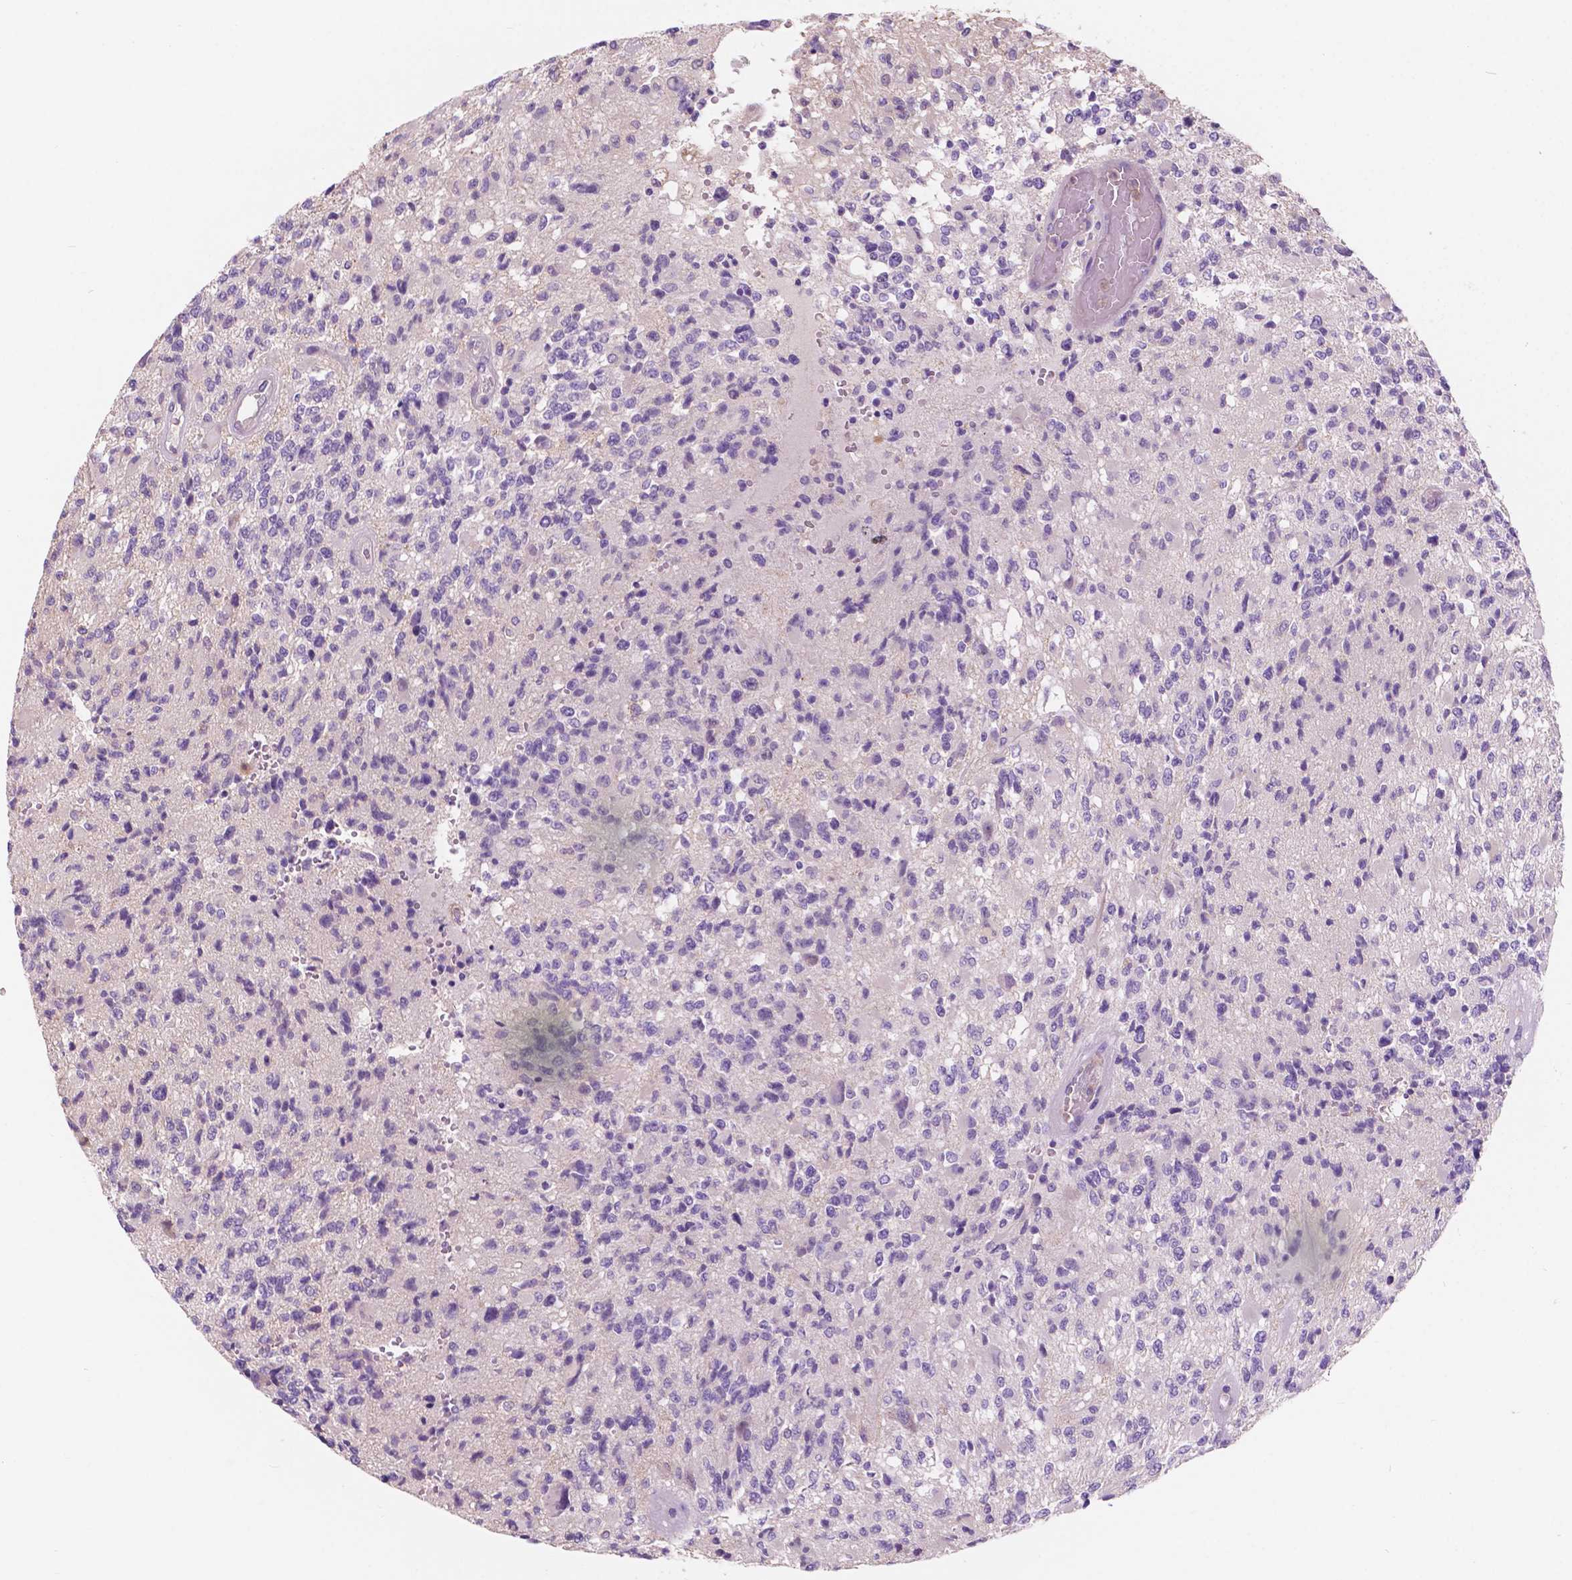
{"staining": {"intensity": "negative", "quantity": "none", "location": "none"}, "tissue": "glioma", "cell_type": "Tumor cells", "image_type": "cancer", "snomed": [{"axis": "morphology", "description": "Glioma, malignant, High grade"}, {"axis": "topography", "description": "Brain"}], "caption": "The histopathology image demonstrates no staining of tumor cells in glioma.", "gene": "SEMA4A", "patient": {"sex": "female", "age": 63}}